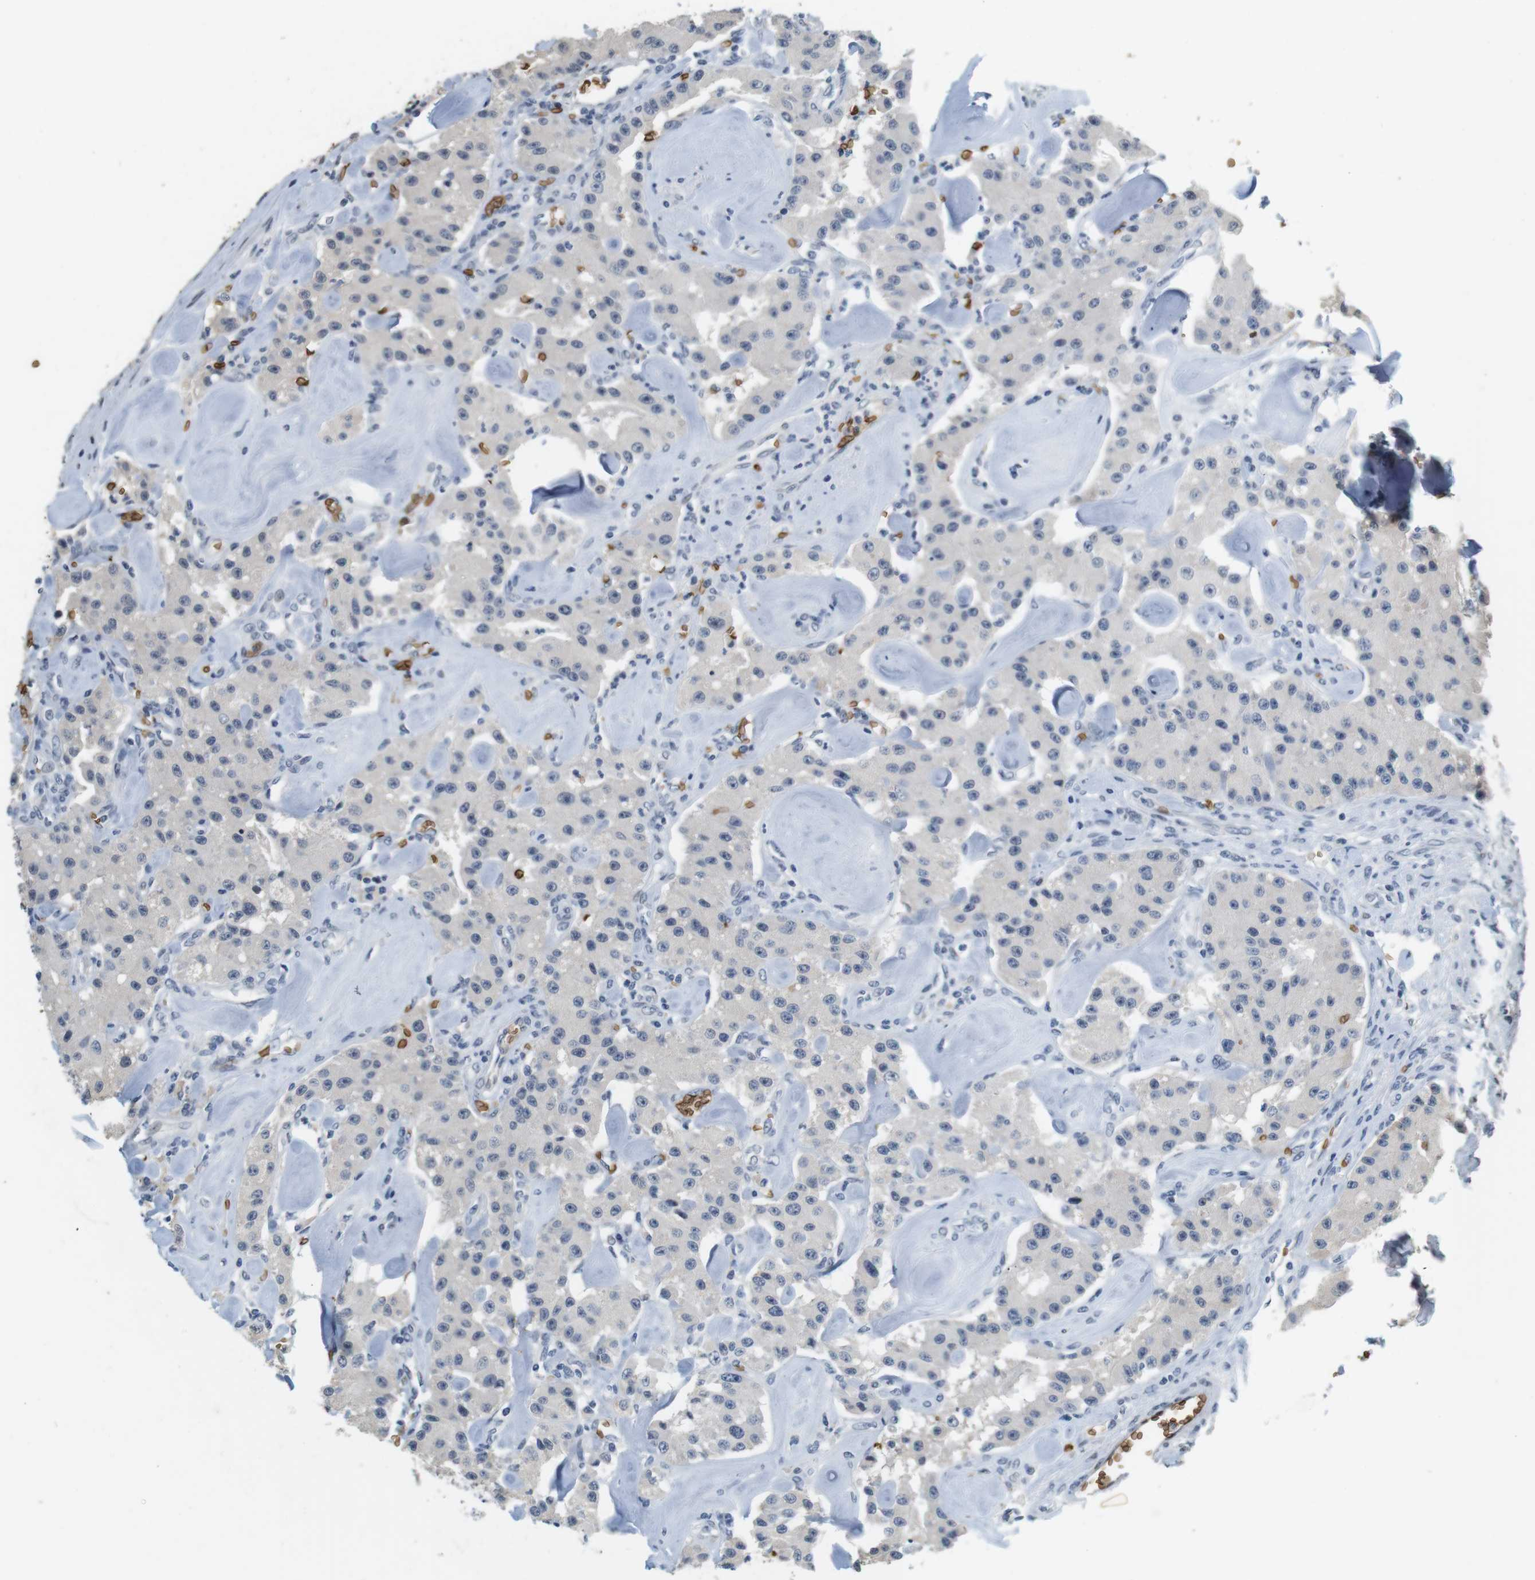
{"staining": {"intensity": "negative", "quantity": "none", "location": "none"}, "tissue": "carcinoid", "cell_type": "Tumor cells", "image_type": "cancer", "snomed": [{"axis": "morphology", "description": "Carcinoid, malignant, NOS"}, {"axis": "topography", "description": "Pancreas"}], "caption": "Protein analysis of carcinoid demonstrates no significant staining in tumor cells.", "gene": "SLC4A1", "patient": {"sex": "male", "age": 41}}